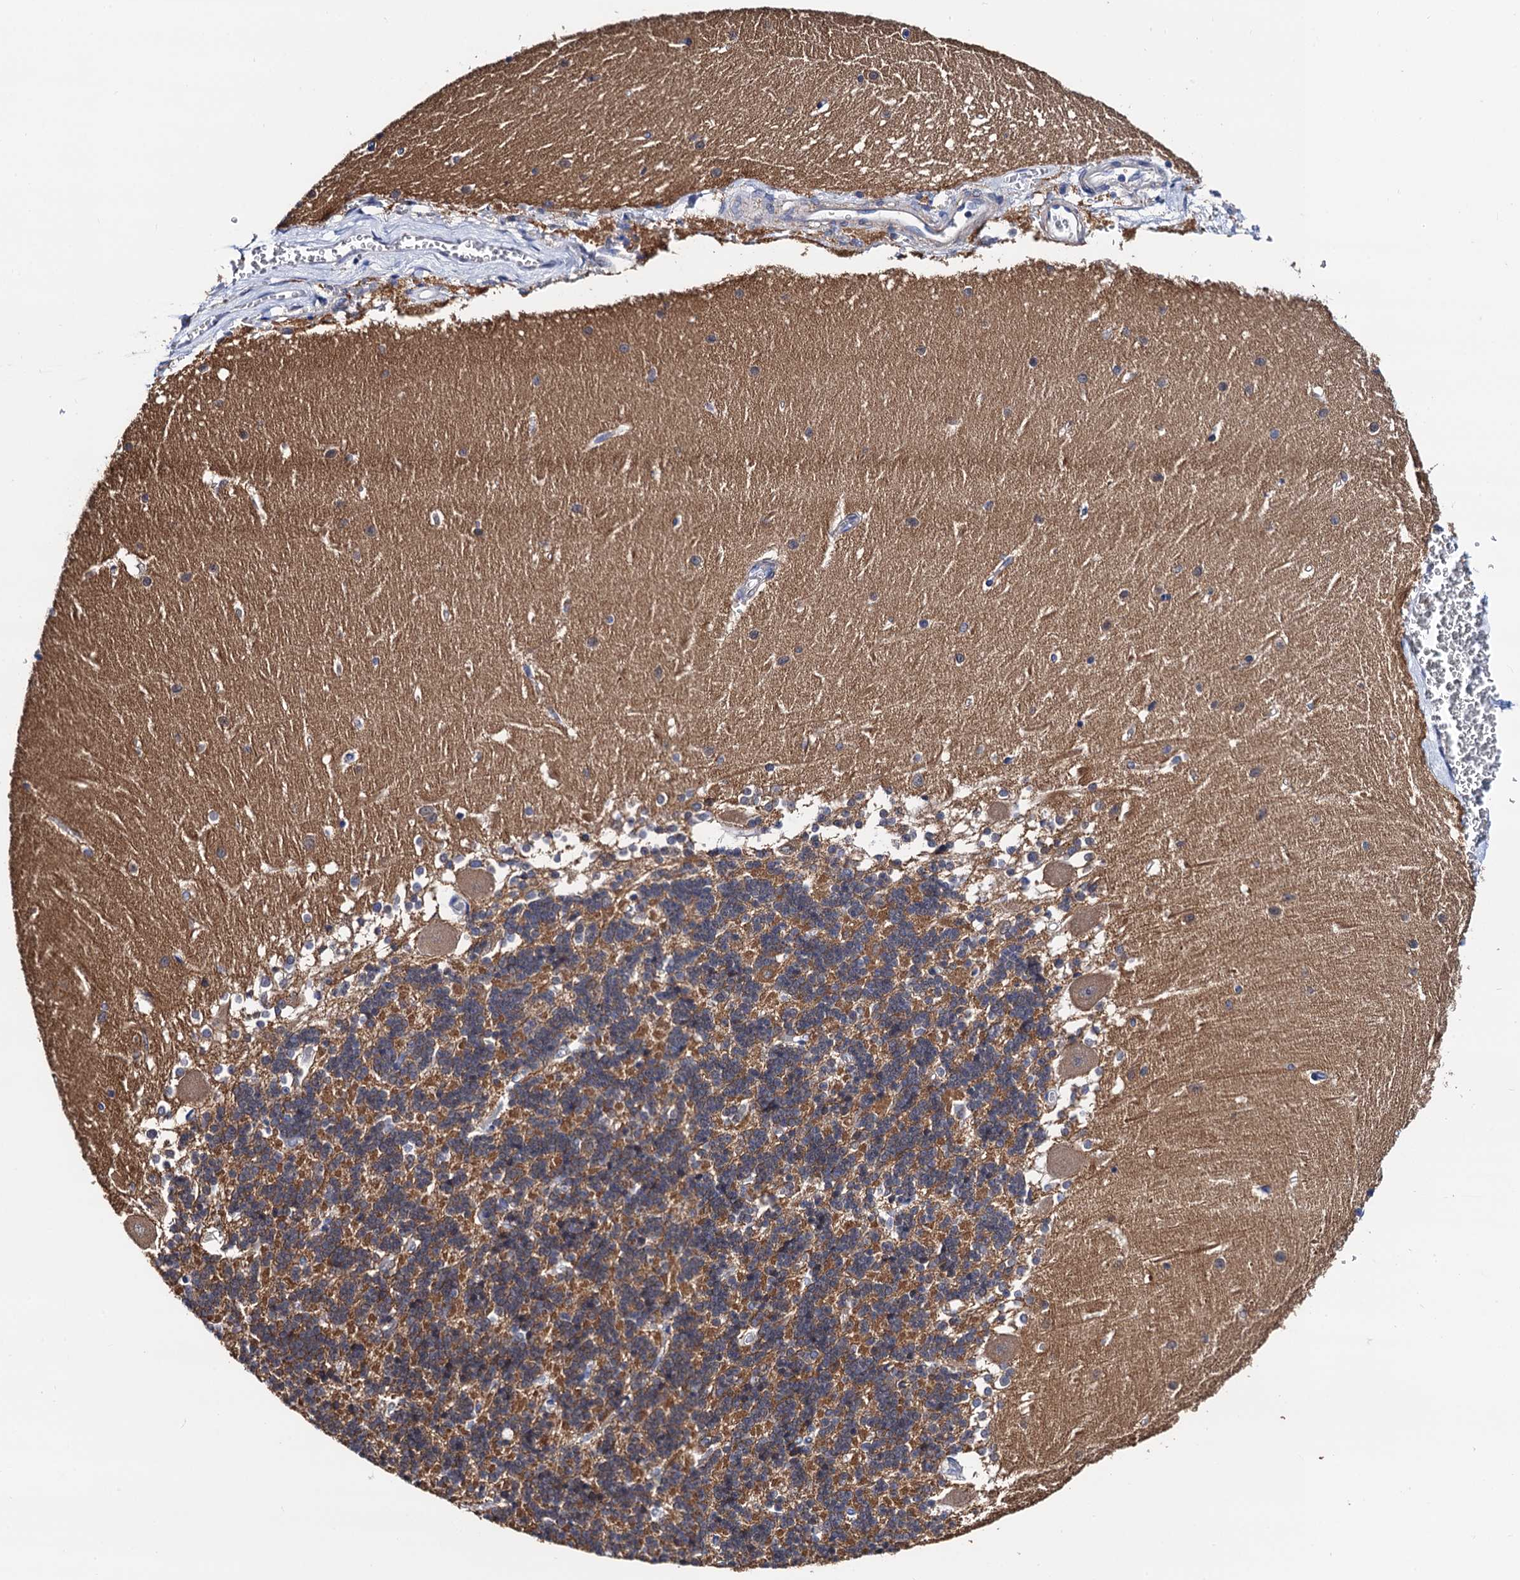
{"staining": {"intensity": "moderate", "quantity": "25%-75%", "location": "cytoplasmic/membranous"}, "tissue": "cerebellum", "cell_type": "Cells in granular layer", "image_type": "normal", "snomed": [{"axis": "morphology", "description": "Normal tissue, NOS"}, {"axis": "topography", "description": "Cerebellum"}], "caption": "Immunohistochemistry (IHC) of benign cerebellum shows medium levels of moderate cytoplasmic/membranous staining in approximately 25%-75% of cells in granular layer.", "gene": "ZDHHC18", "patient": {"sex": "male", "age": 37}}